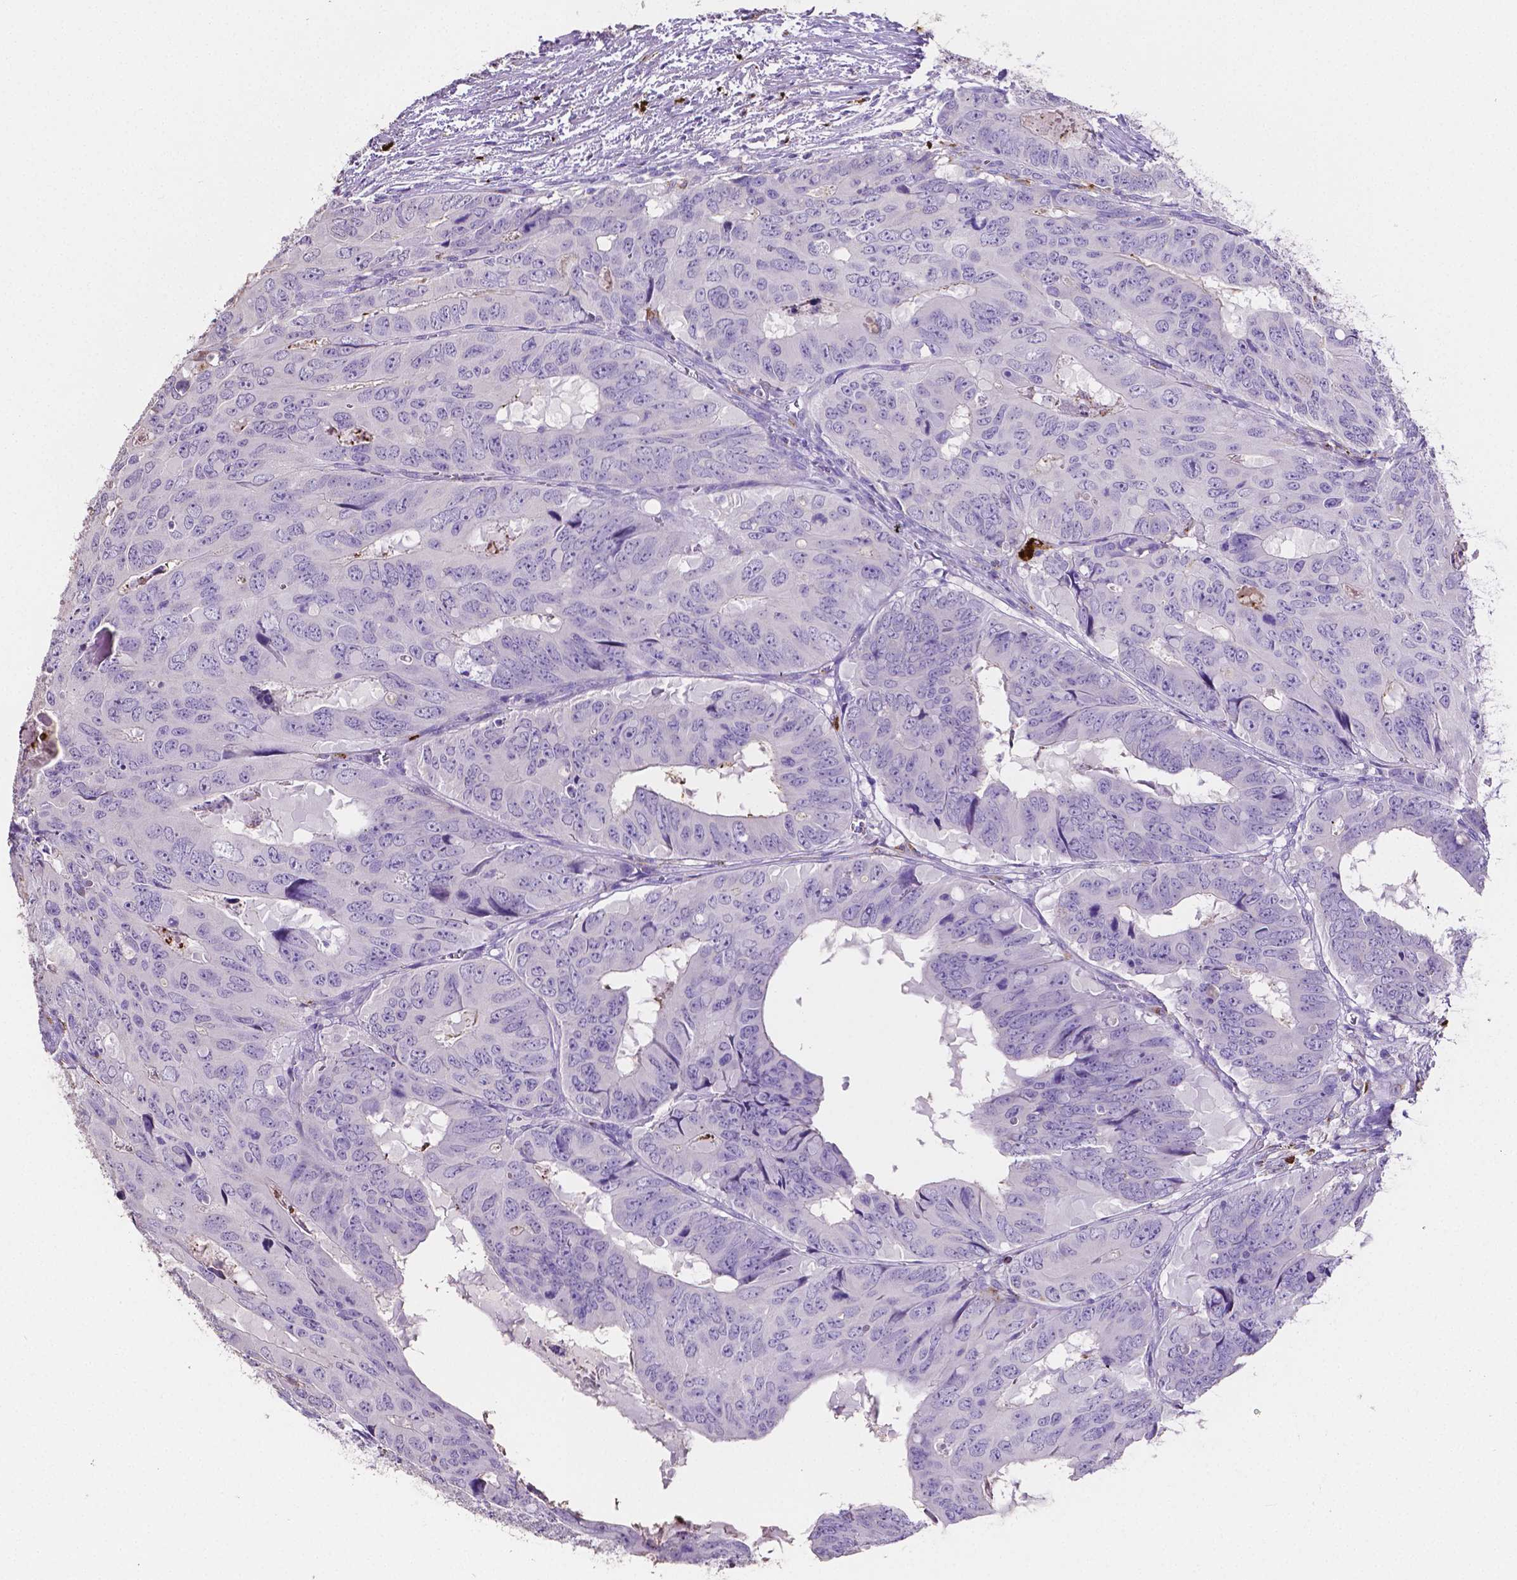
{"staining": {"intensity": "negative", "quantity": "none", "location": "none"}, "tissue": "colorectal cancer", "cell_type": "Tumor cells", "image_type": "cancer", "snomed": [{"axis": "morphology", "description": "Adenocarcinoma, NOS"}, {"axis": "topography", "description": "Colon"}], "caption": "A high-resolution photomicrograph shows IHC staining of colorectal adenocarcinoma, which reveals no significant expression in tumor cells.", "gene": "MMP9", "patient": {"sex": "male", "age": 79}}